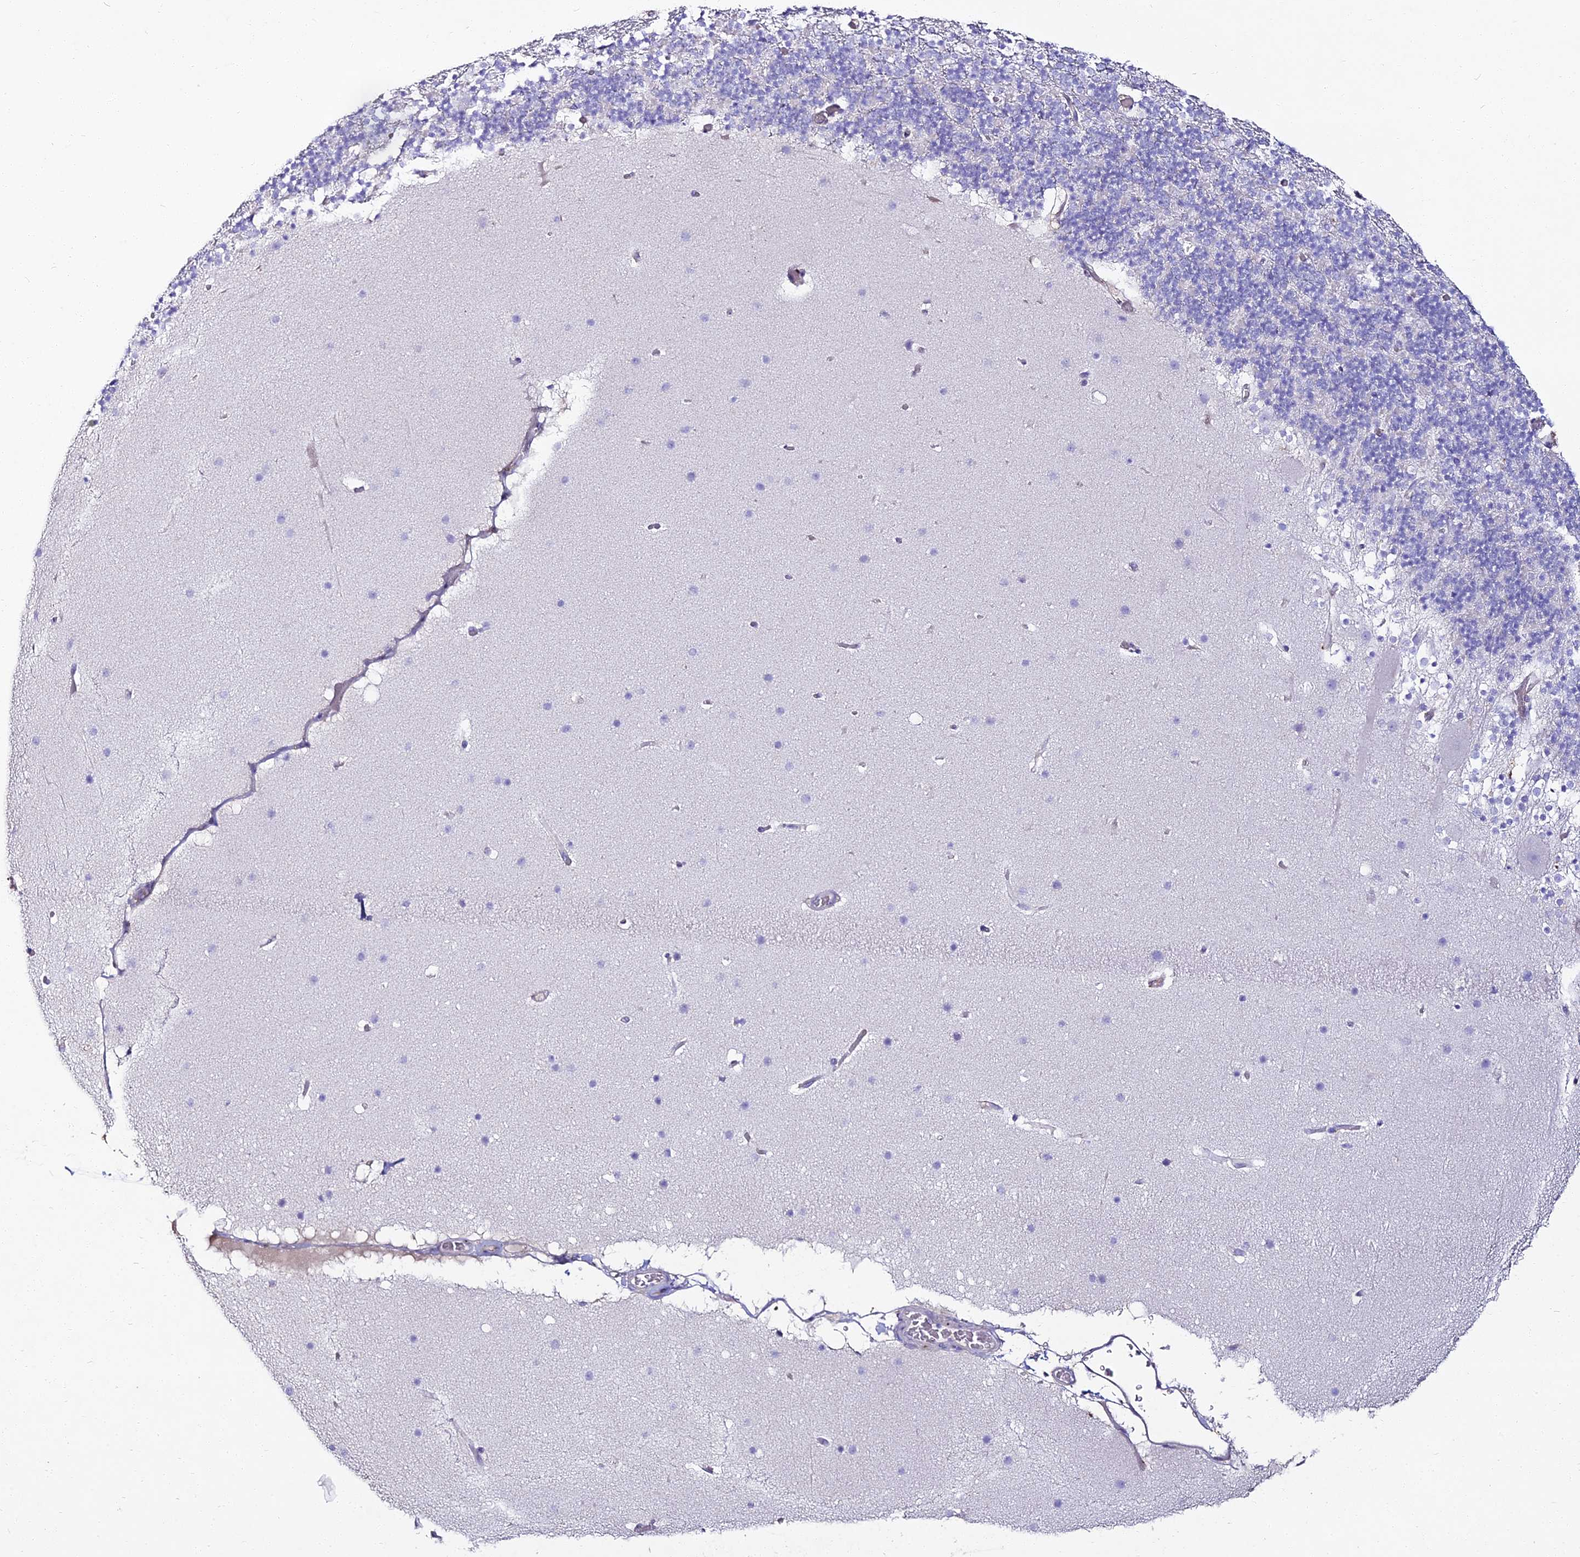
{"staining": {"intensity": "negative", "quantity": "none", "location": "none"}, "tissue": "cerebellum", "cell_type": "Cells in granular layer", "image_type": "normal", "snomed": [{"axis": "morphology", "description": "Normal tissue, NOS"}, {"axis": "topography", "description": "Cerebellum"}], "caption": "Benign cerebellum was stained to show a protein in brown. There is no significant expression in cells in granular layer. The staining was performed using DAB to visualize the protein expression in brown, while the nuclei were stained in blue with hematoxylin (Magnification: 20x).", "gene": "ALPG", "patient": {"sex": "male", "age": 57}}